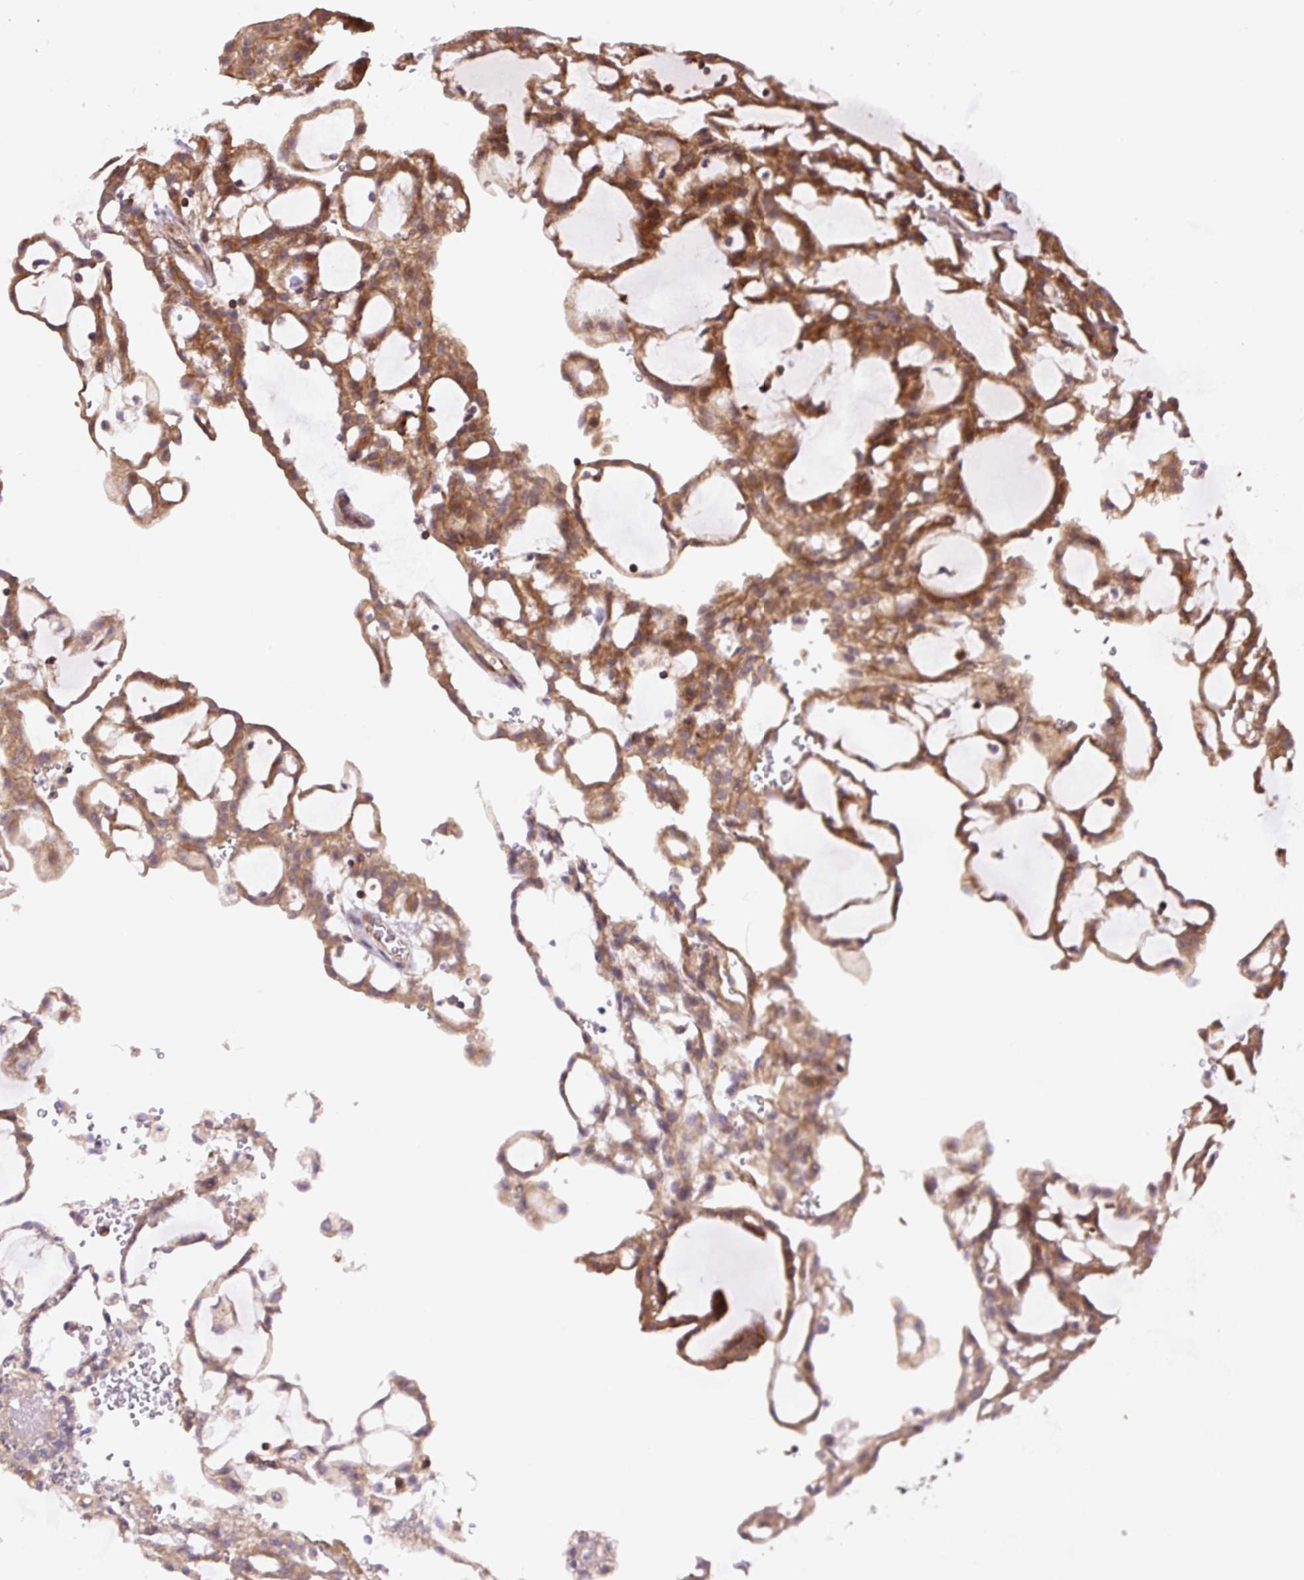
{"staining": {"intensity": "strong", "quantity": "25%-75%", "location": "cytoplasmic/membranous"}, "tissue": "renal cancer", "cell_type": "Tumor cells", "image_type": "cancer", "snomed": [{"axis": "morphology", "description": "Adenocarcinoma, NOS"}, {"axis": "topography", "description": "Kidney"}], "caption": "Renal cancer stained for a protein reveals strong cytoplasmic/membranous positivity in tumor cells.", "gene": "PPME1", "patient": {"sex": "male", "age": 63}}